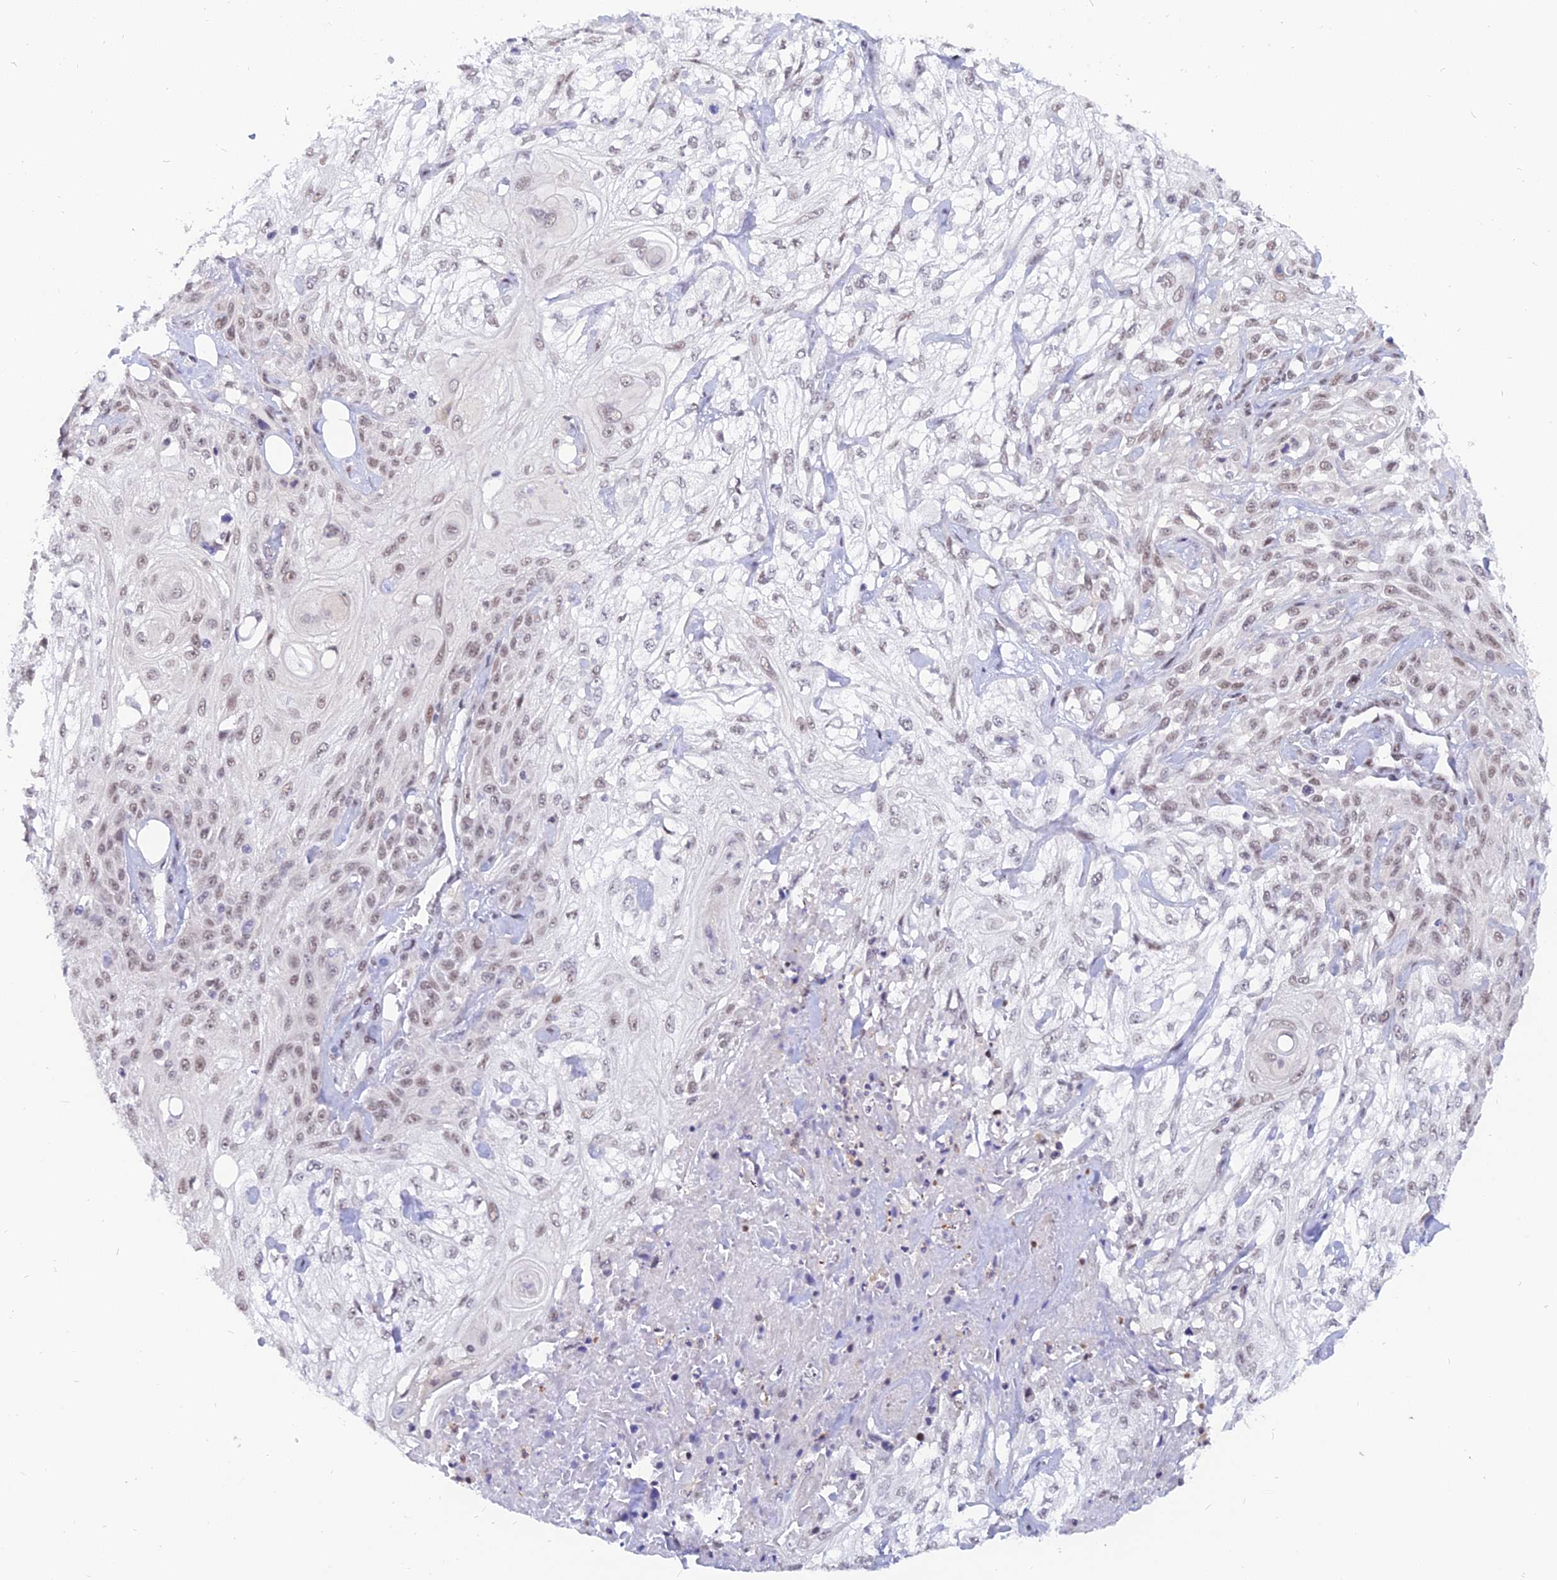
{"staining": {"intensity": "weak", "quantity": "25%-75%", "location": "nuclear"}, "tissue": "skin cancer", "cell_type": "Tumor cells", "image_type": "cancer", "snomed": [{"axis": "morphology", "description": "Squamous cell carcinoma, NOS"}, {"axis": "morphology", "description": "Squamous cell carcinoma, metastatic, NOS"}, {"axis": "topography", "description": "Skin"}, {"axis": "topography", "description": "Lymph node"}], "caption": "Squamous cell carcinoma (skin) stained for a protein demonstrates weak nuclear positivity in tumor cells. (IHC, brightfield microscopy, high magnification).", "gene": "DPY30", "patient": {"sex": "male", "age": 75}}